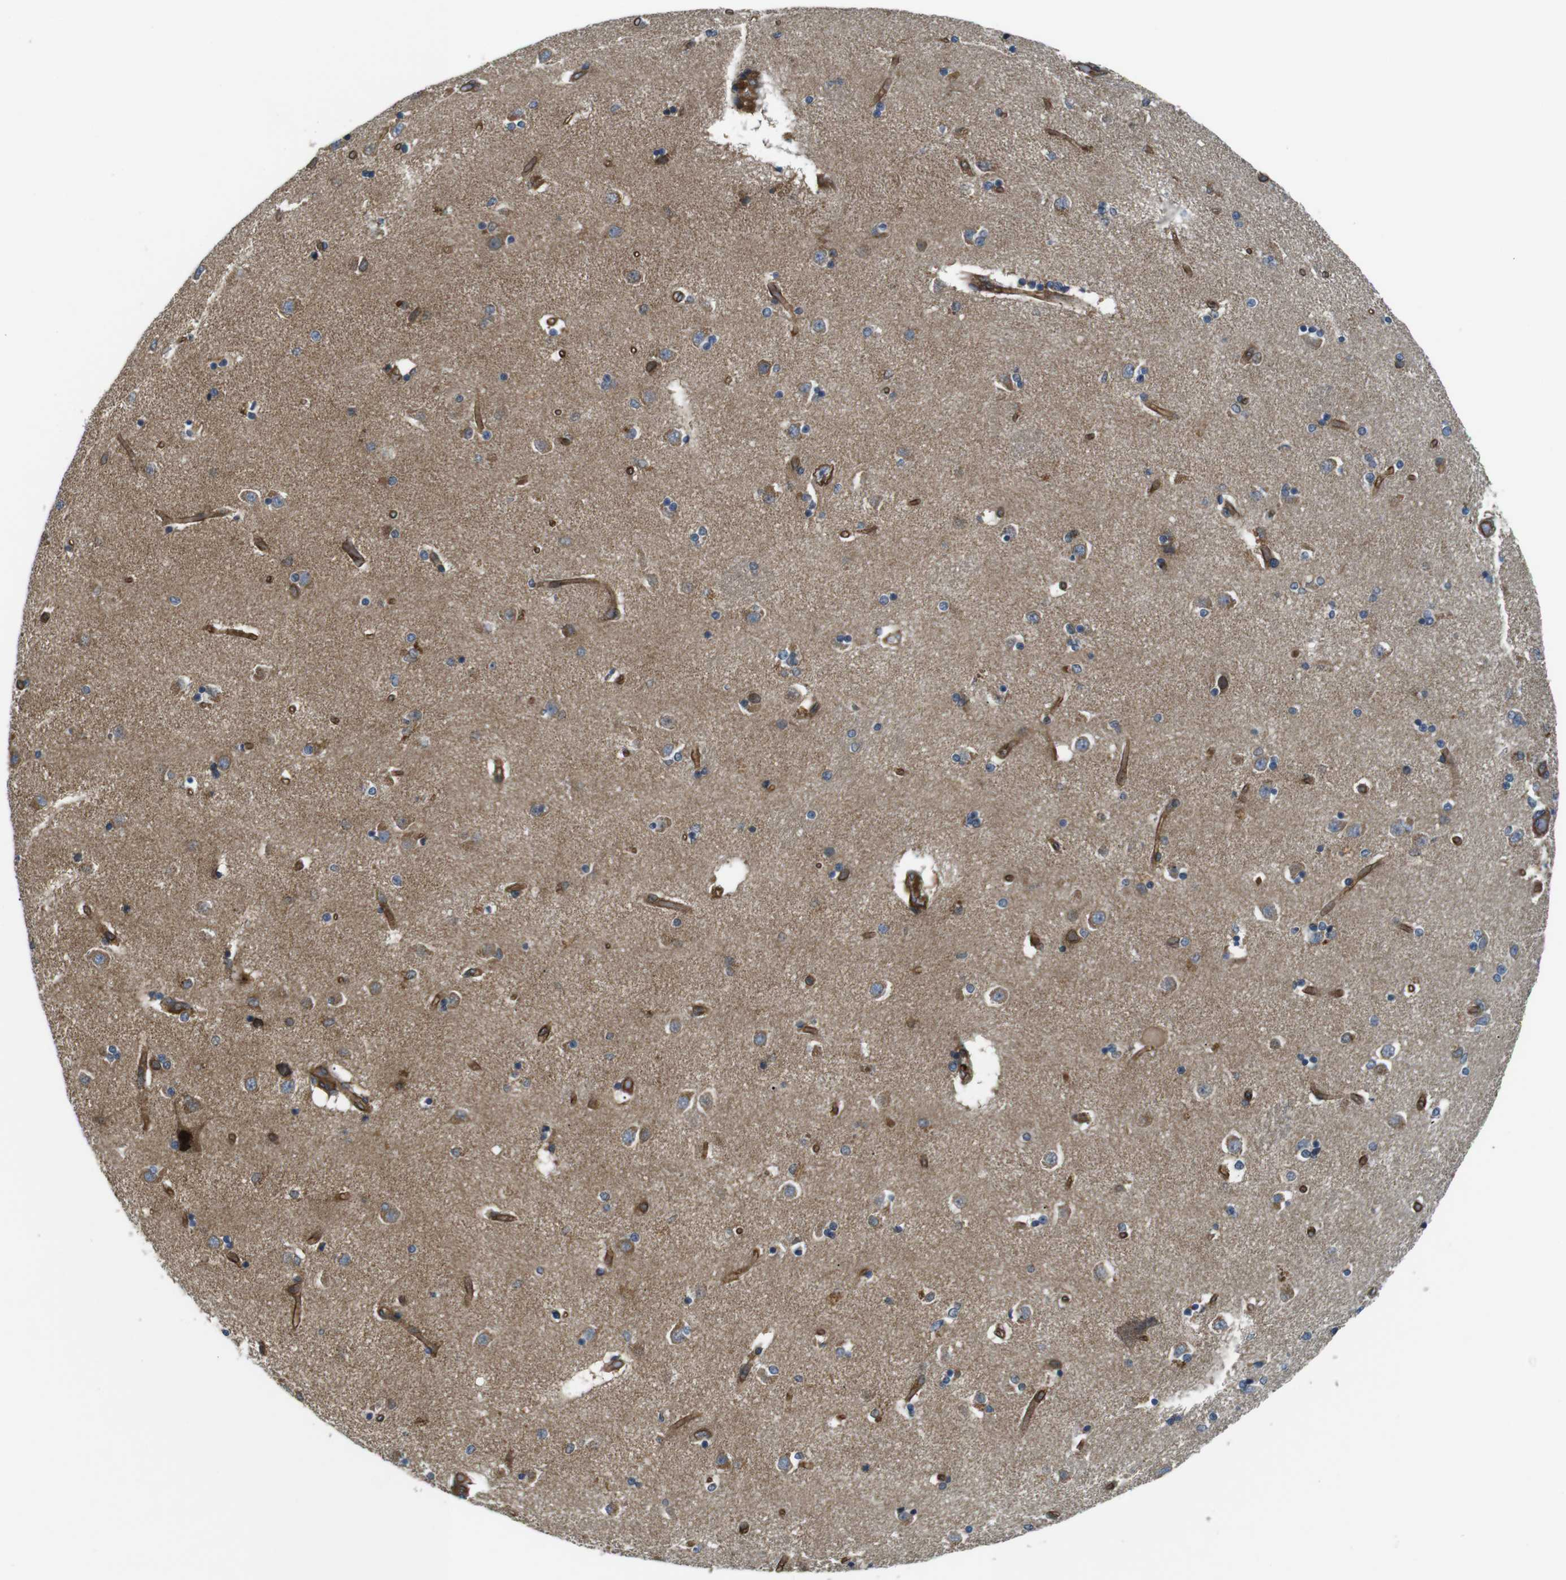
{"staining": {"intensity": "moderate", "quantity": "25%-75%", "location": "cytoplasmic/membranous,nuclear"}, "tissue": "caudate", "cell_type": "Glial cells", "image_type": "normal", "snomed": [{"axis": "morphology", "description": "Normal tissue, NOS"}, {"axis": "topography", "description": "Lateral ventricle wall"}], "caption": "Protein analysis of benign caudate demonstrates moderate cytoplasmic/membranous,nuclear staining in about 25%-75% of glial cells. The staining is performed using DAB brown chromogen to label protein expression. The nuclei are counter-stained blue using hematoxylin.", "gene": "TSC1", "patient": {"sex": "female", "age": 54}}